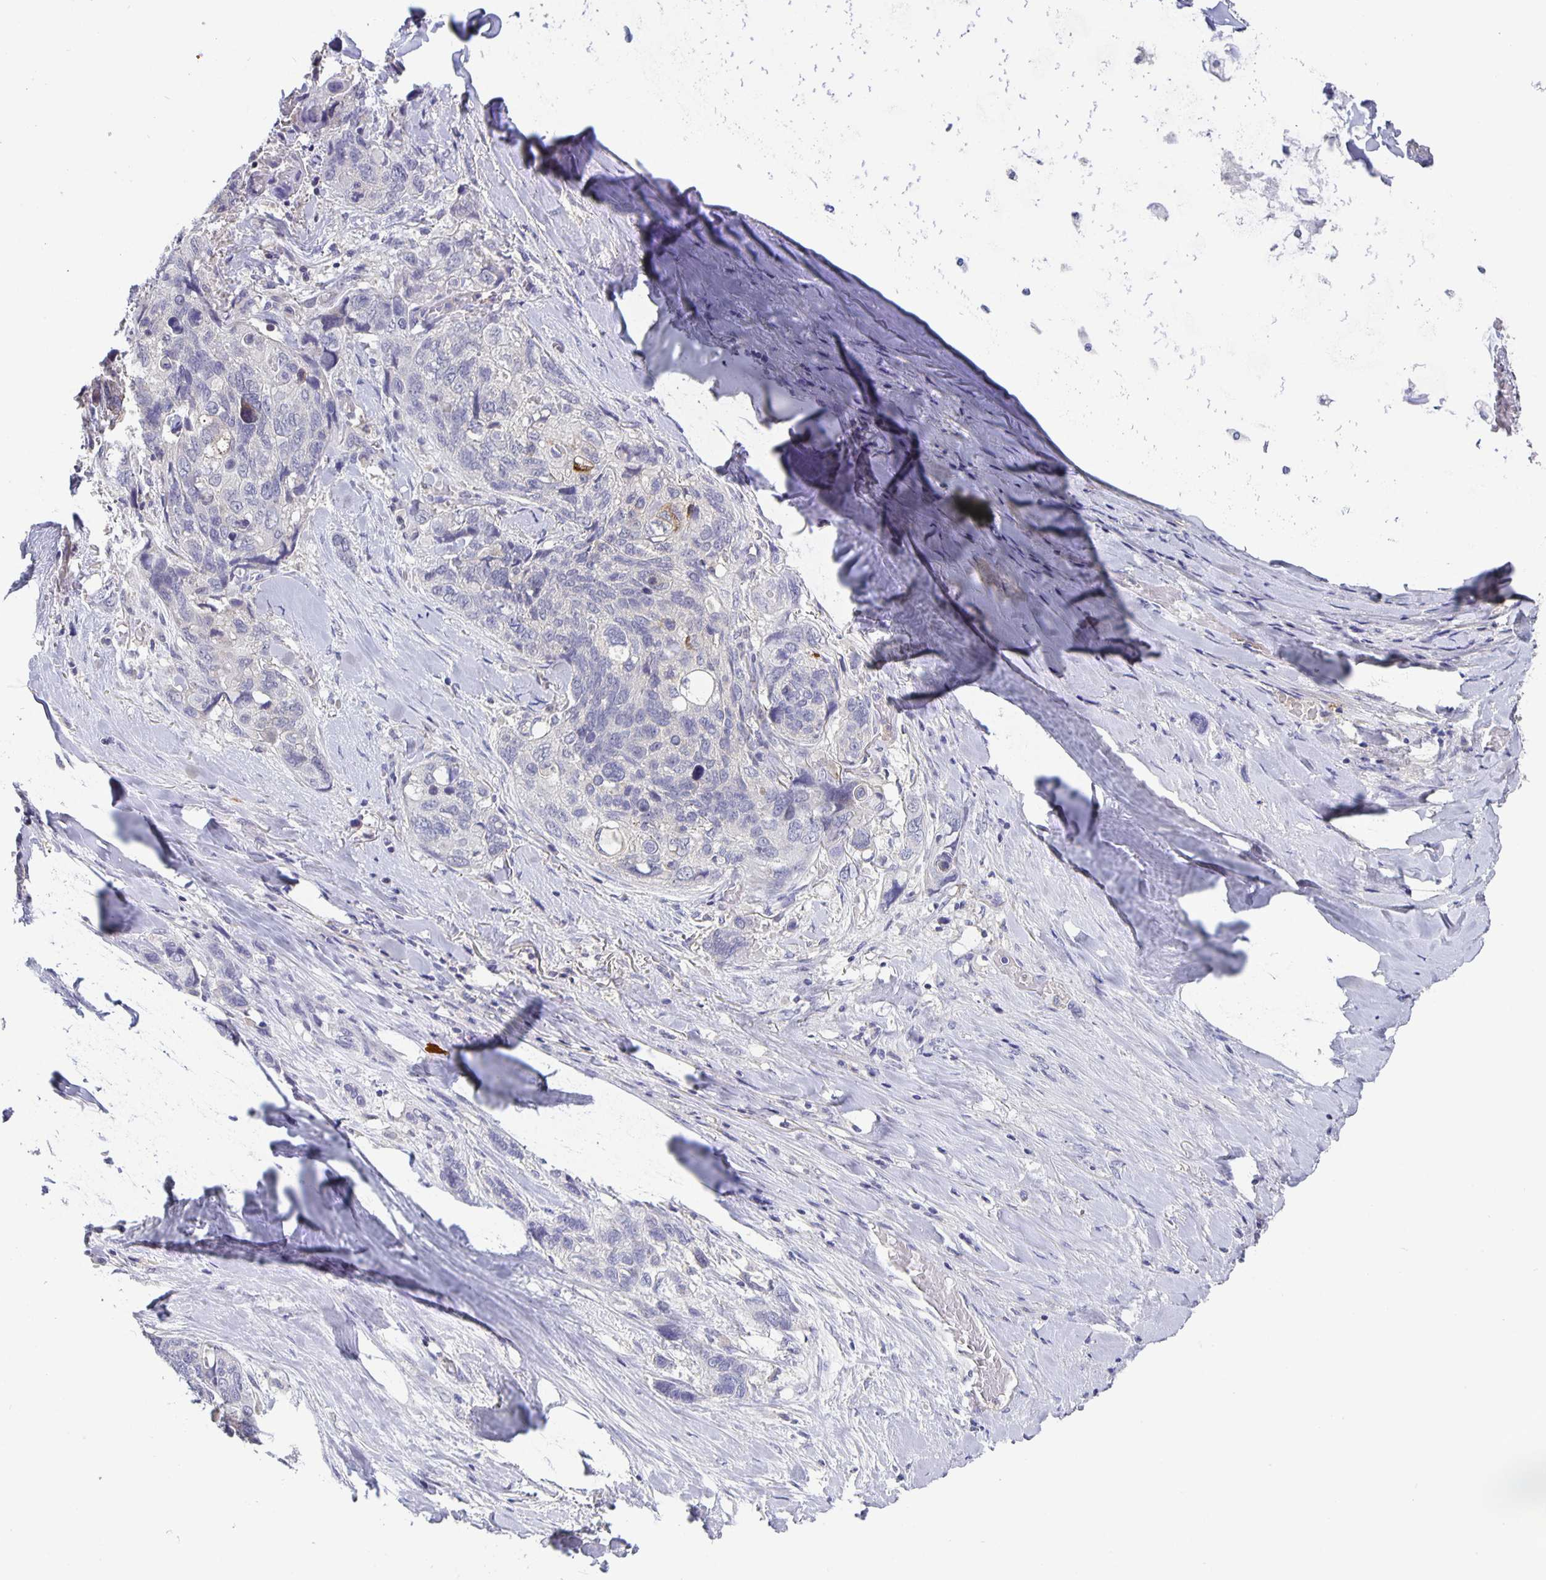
{"staining": {"intensity": "negative", "quantity": "none", "location": "none"}, "tissue": "lung cancer", "cell_type": "Tumor cells", "image_type": "cancer", "snomed": [{"axis": "morphology", "description": "Squamous cell carcinoma, NOS"}, {"axis": "morphology", "description": "Squamous cell carcinoma, metastatic, NOS"}, {"axis": "topography", "description": "Lymph node"}, {"axis": "topography", "description": "Lung"}], "caption": "An image of human lung metastatic squamous cell carcinoma is negative for staining in tumor cells.", "gene": "GDF15", "patient": {"sex": "male", "age": 41}}